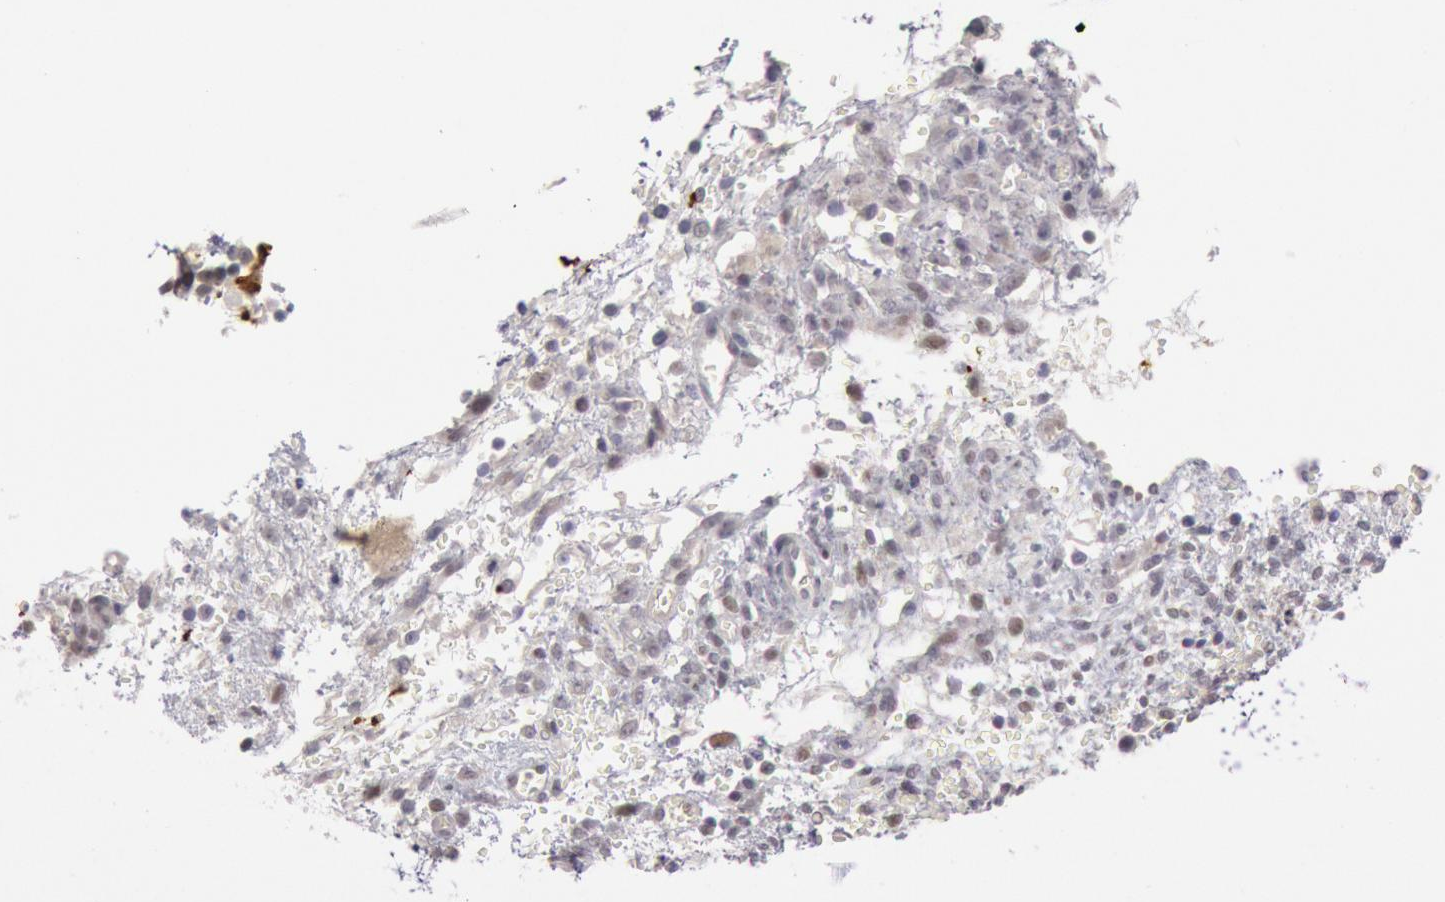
{"staining": {"intensity": "weak", "quantity": "25%-75%", "location": "cytoplasmic/membranous"}, "tissue": "ovary", "cell_type": "Follicle cells", "image_type": "normal", "snomed": [{"axis": "morphology", "description": "Normal tissue, NOS"}, {"axis": "topography", "description": "Ovary"}], "caption": "Follicle cells display low levels of weak cytoplasmic/membranous expression in approximately 25%-75% of cells in benign human ovary.", "gene": "JOSD1", "patient": {"sex": "female", "age": 39}}